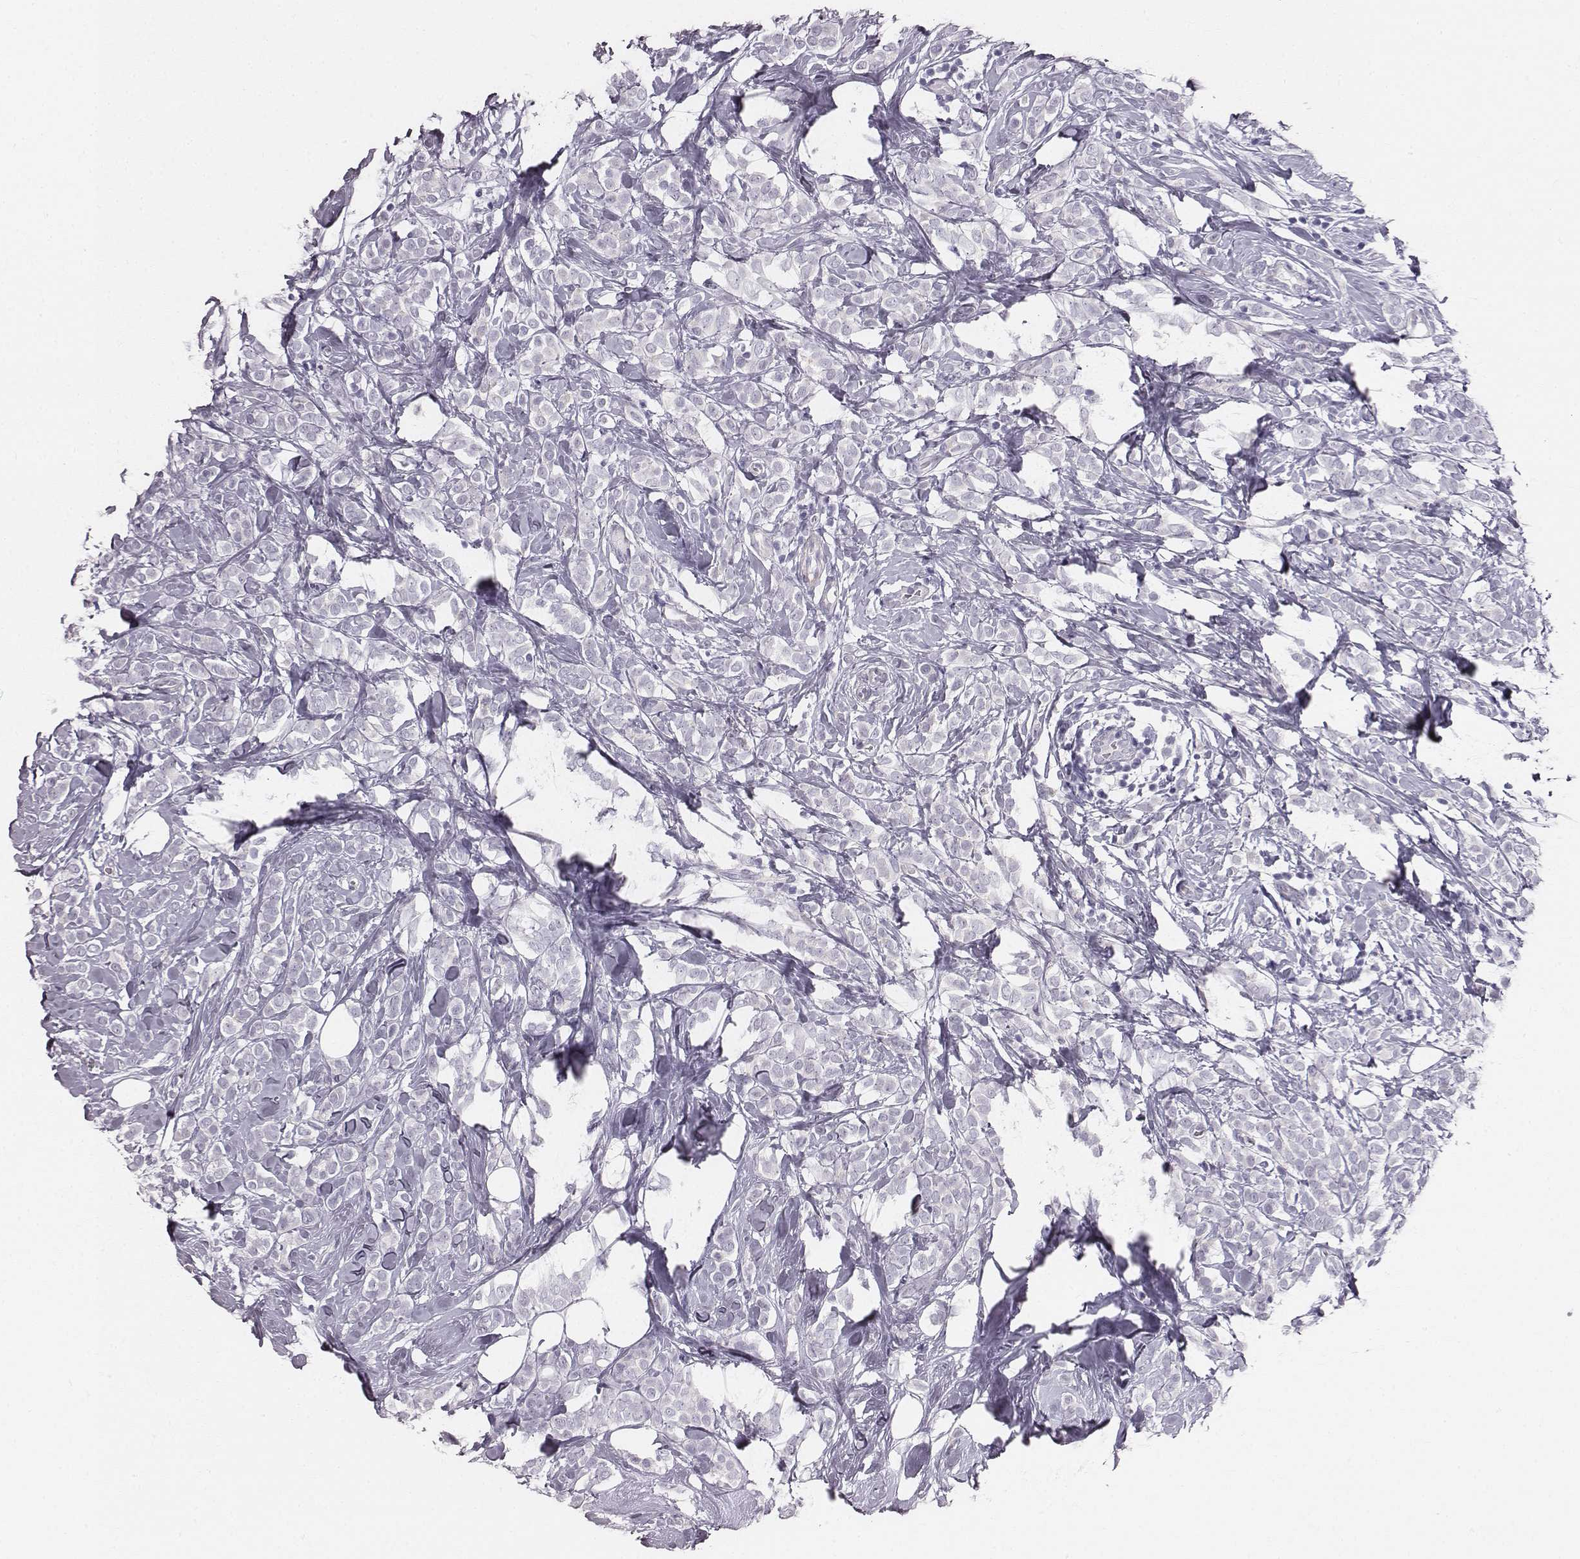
{"staining": {"intensity": "negative", "quantity": "none", "location": "none"}, "tissue": "breast cancer", "cell_type": "Tumor cells", "image_type": "cancer", "snomed": [{"axis": "morphology", "description": "Lobular carcinoma"}, {"axis": "topography", "description": "Breast"}], "caption": "This histopathology image is of lobular carcinoma (breast) stained with immunohistochemistry (IHC) to label a protein in brown with the nuclei are counter-stained blue. There is no positivity in tumor cells.", "gene": "ADAM7", "patient": {"sex": "female", "age": 49}}